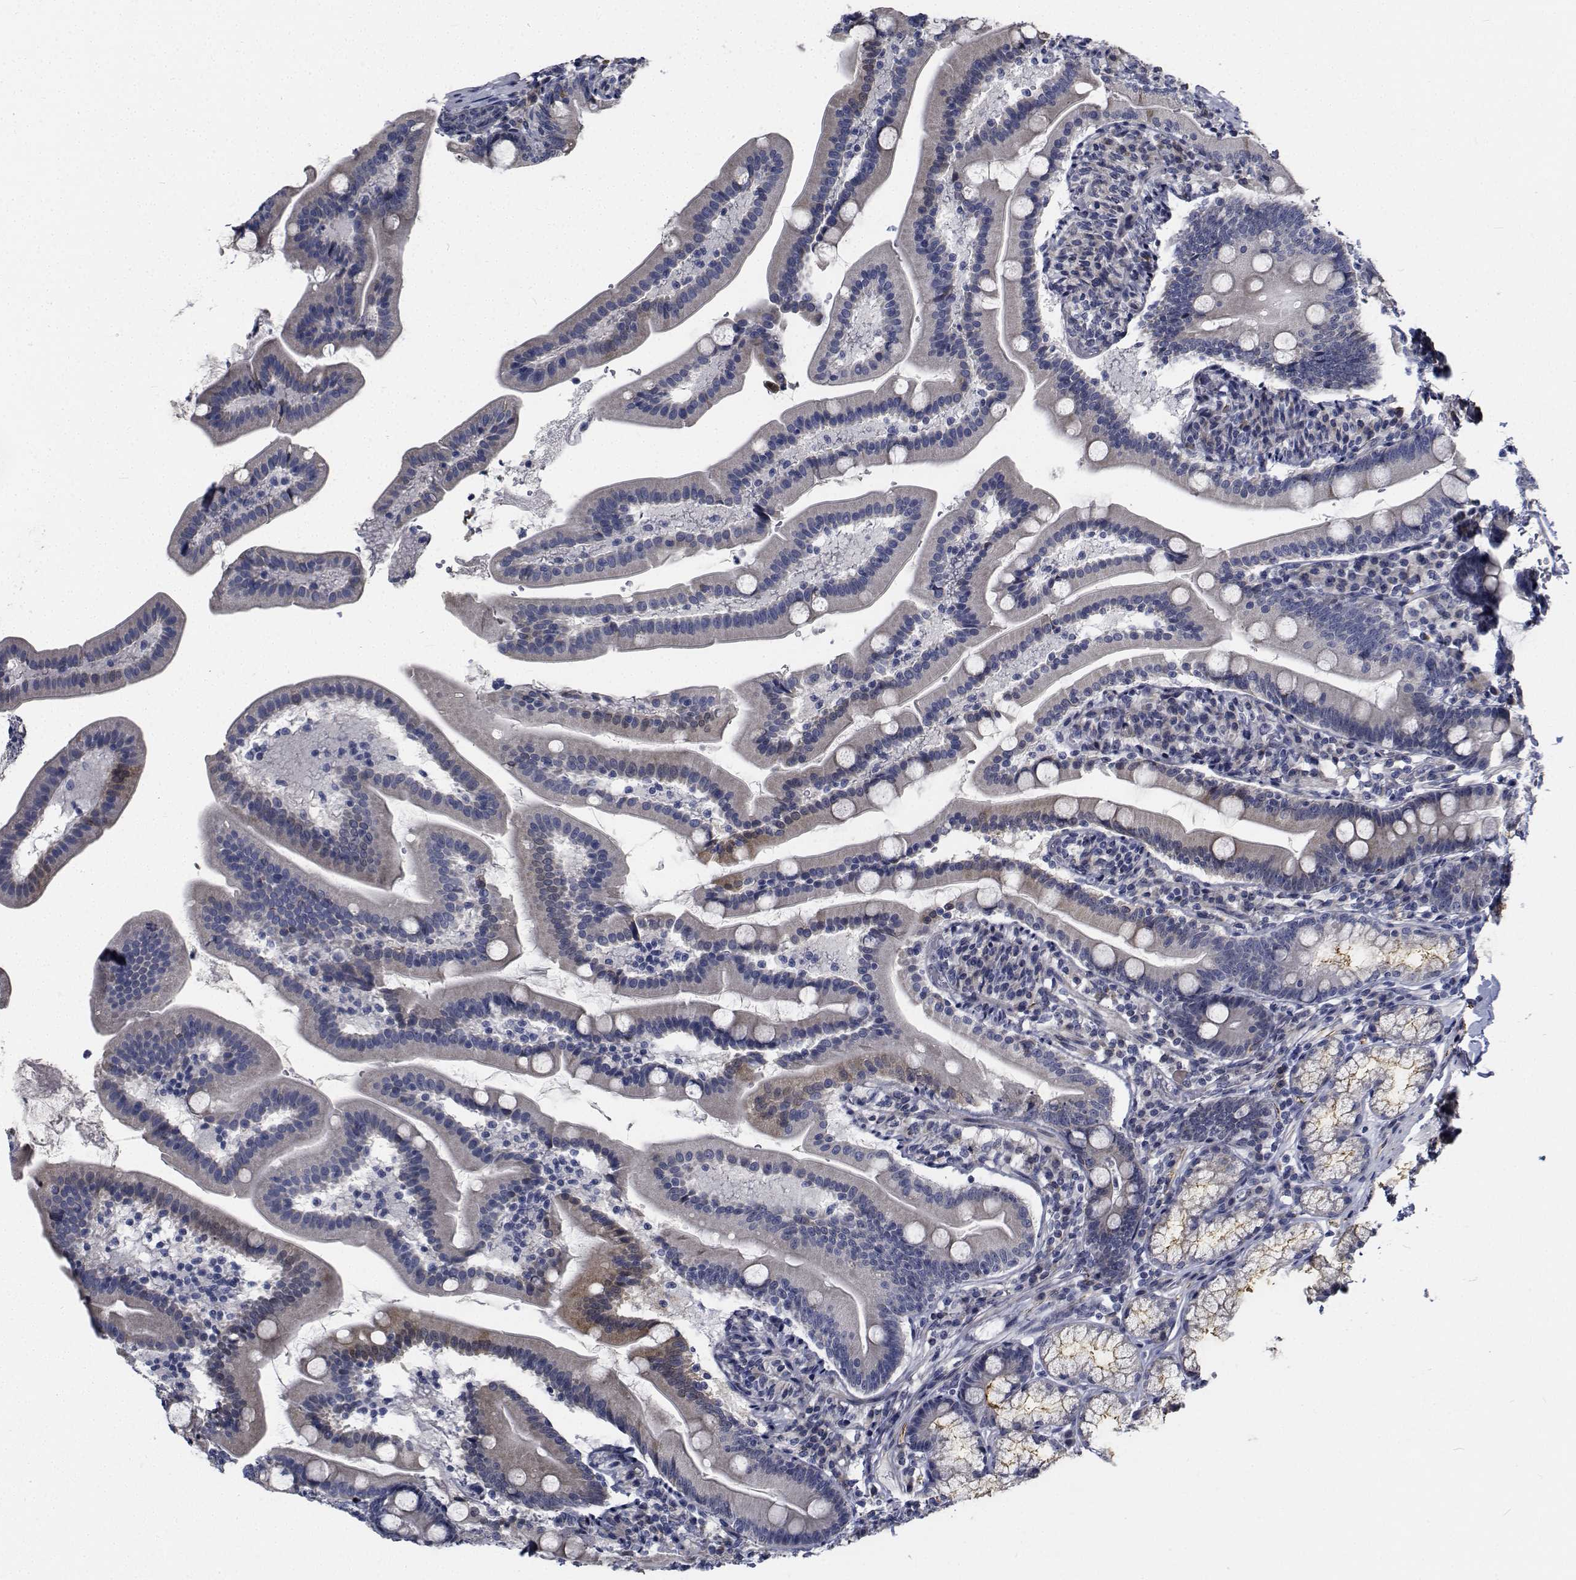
{"staining": {"intensity": "weak", "quantity": "<25%", "location": "cytoplasmic/membranous"}, "tissue": "duodenum", "cell_type": "Glandular cells", "image_type": "normal", "snomed": [{"axis": "morphology", "description": "Normal tissue, NOS"}, {"axis": "topography", "description": "Duodenum"}], "caption": "Protein analysis of benign duodenum reveals no significant positivity in glandular cells. The staining was performed using DAB (3,3'-diaminobenzidine) to visualize the protein expression in brown, while the nuclei were stained in blue with hematoxylin (Magnification: 20x).", "gene": "TTBK1", "patient": {"sex": "female", "age": 67}}